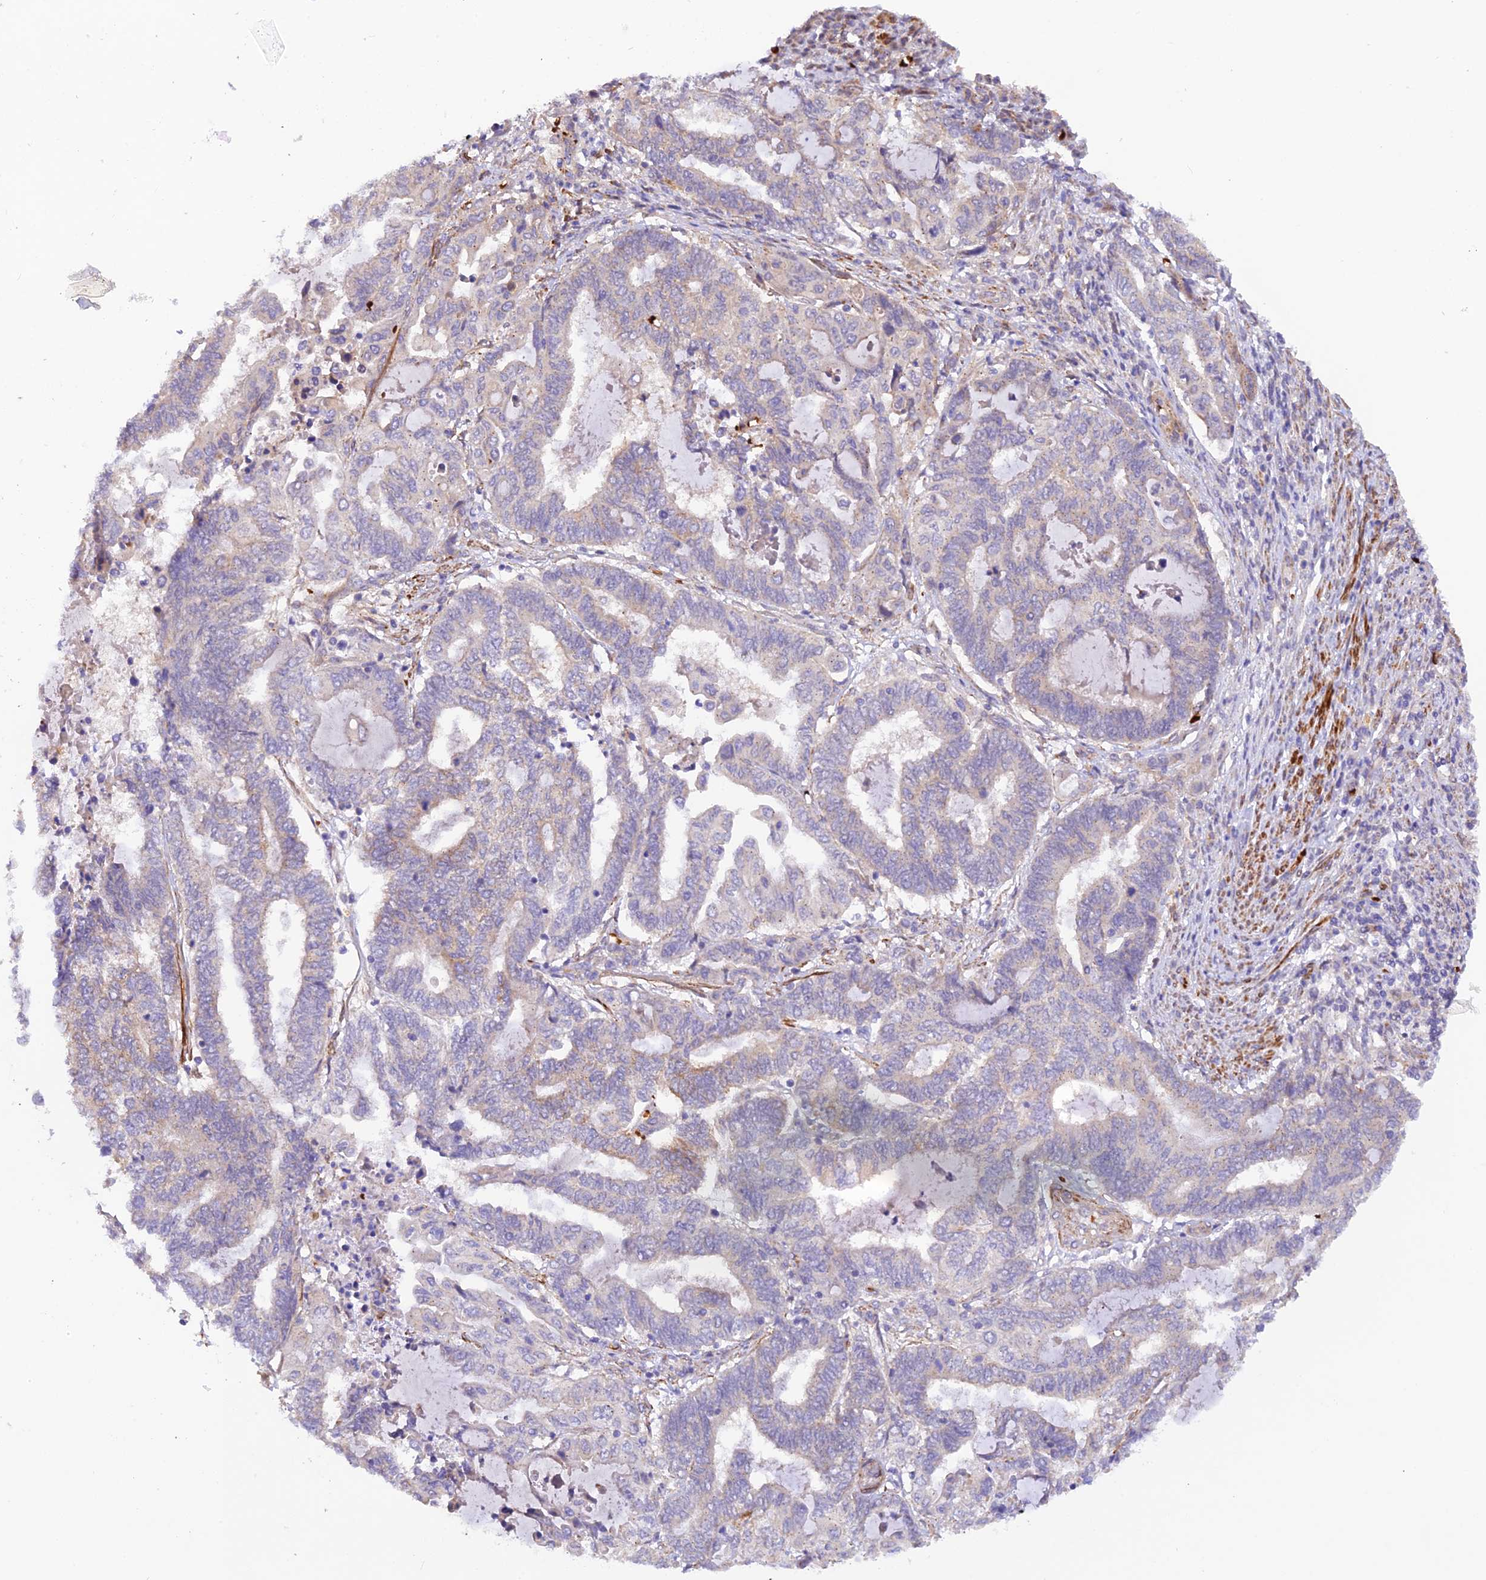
{"staining": {"intensity": "moderate", "quantity": "<25%", "location": "cytoplasmic/membranous"}, "tissue": "endometrial cancer", "cell_type": "Tumor cells", "image_type": "cancer", "snomed": [{"axis": "morphology", "description": "Adenocarcinoma, NOS"}, {"axis": "topography", "description": "Uterus"}, {"axis": "topography", "description": "Endometrium"}], "caption": "The histopathology image demonstrates a brown stain indicating the presence of a protein in the cytoplasmic/membranous of tumor cells in endometrial cancer. (DAB IHC with brightfield microscopy, high magnification).", "gene": "WDFY4", "patient": {"sex": "female", "age": 70}}